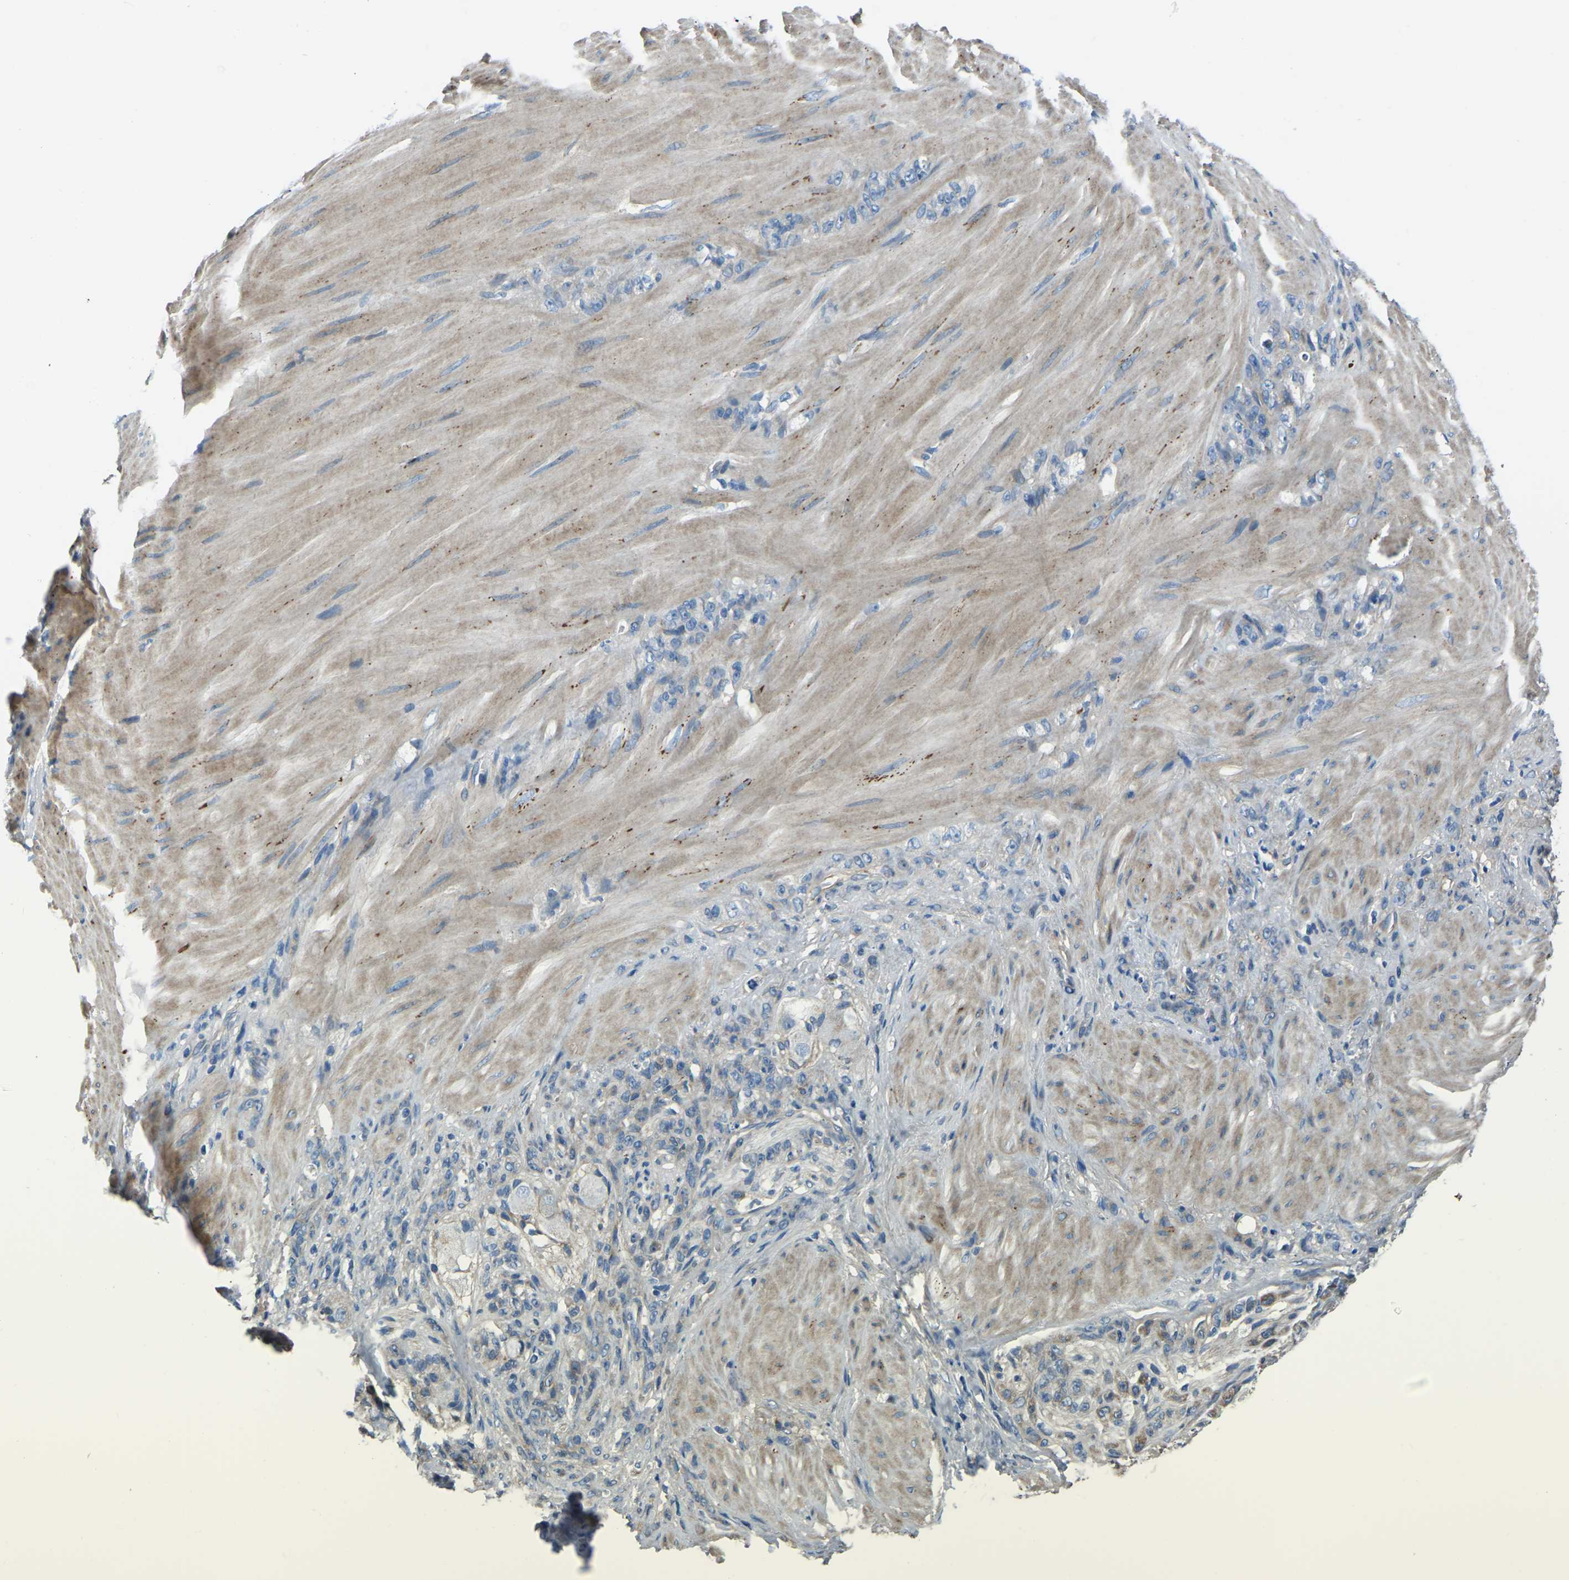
{"staining": {"intensity": "negative", "quantity": "none", "location": "none"}, "tissue": "stomach cancer", "cell_type": "Tumor cells", "image_type": "cancer", "snomed": [{"axis": "morphology", "description": "Normal tissue, NOS"}, {"axis": "morphology", "description": "Adenocarcinoma, NOS"}, {"axis": "topography", "description": "Stomach"}], "caption": "Protein analysis of adenocarcinoma (stomach) exhibits no significant staining in tumor cells.", "gene": "COL3A1", "patient": {"sex": "male", "age": 82}}